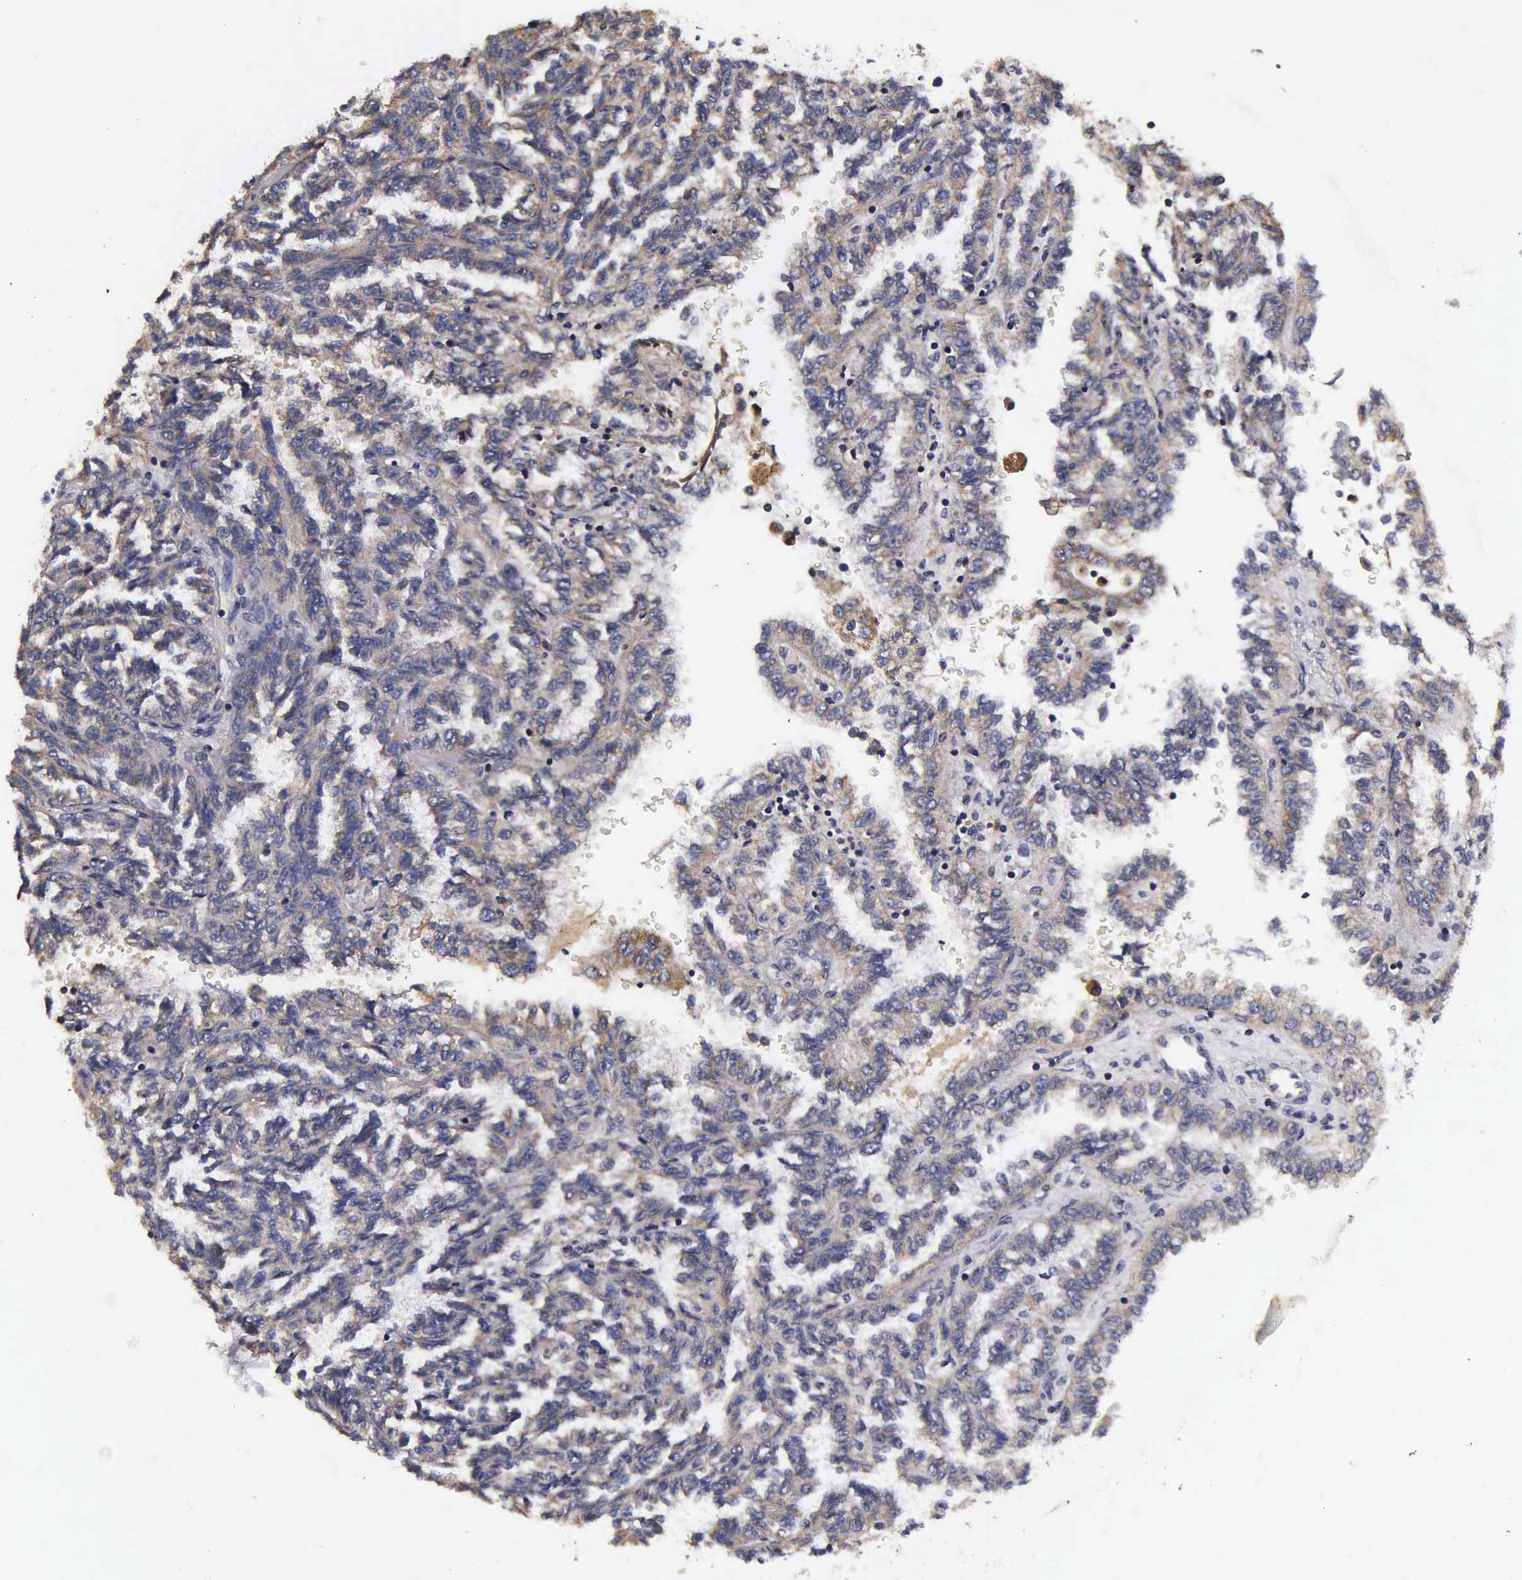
{"staining": {"intensity": "weak", "quantity": ">75%", "location": "cytoplasmic/membranous"}, "tissue": "renal cancer", "cell_type": "Tumor cells", "image_type": "cancer", "snomed": [{"axis": "morphology", "description": "Inflammation, NOS"}, {"axis": "morphology", "description": "Adenocarcinoma, NOS"}, {"axis": "topography", "description": "Kidney"}], "caption": "Immunohistochemical staining of human renal cancer (adenocarcinoma) reveals low levels of weak cytoplasmic/membranous protein positivity in approximately >75% of tumor cells. The protein is stained brown, and the nuclei are stained in blue (DAB (3,3'-diaminobenzidine) IHC with brightfield microscopy, high magnification).", "gene": "PSMA3", "patient": {"sex": "male", "age": 68}}